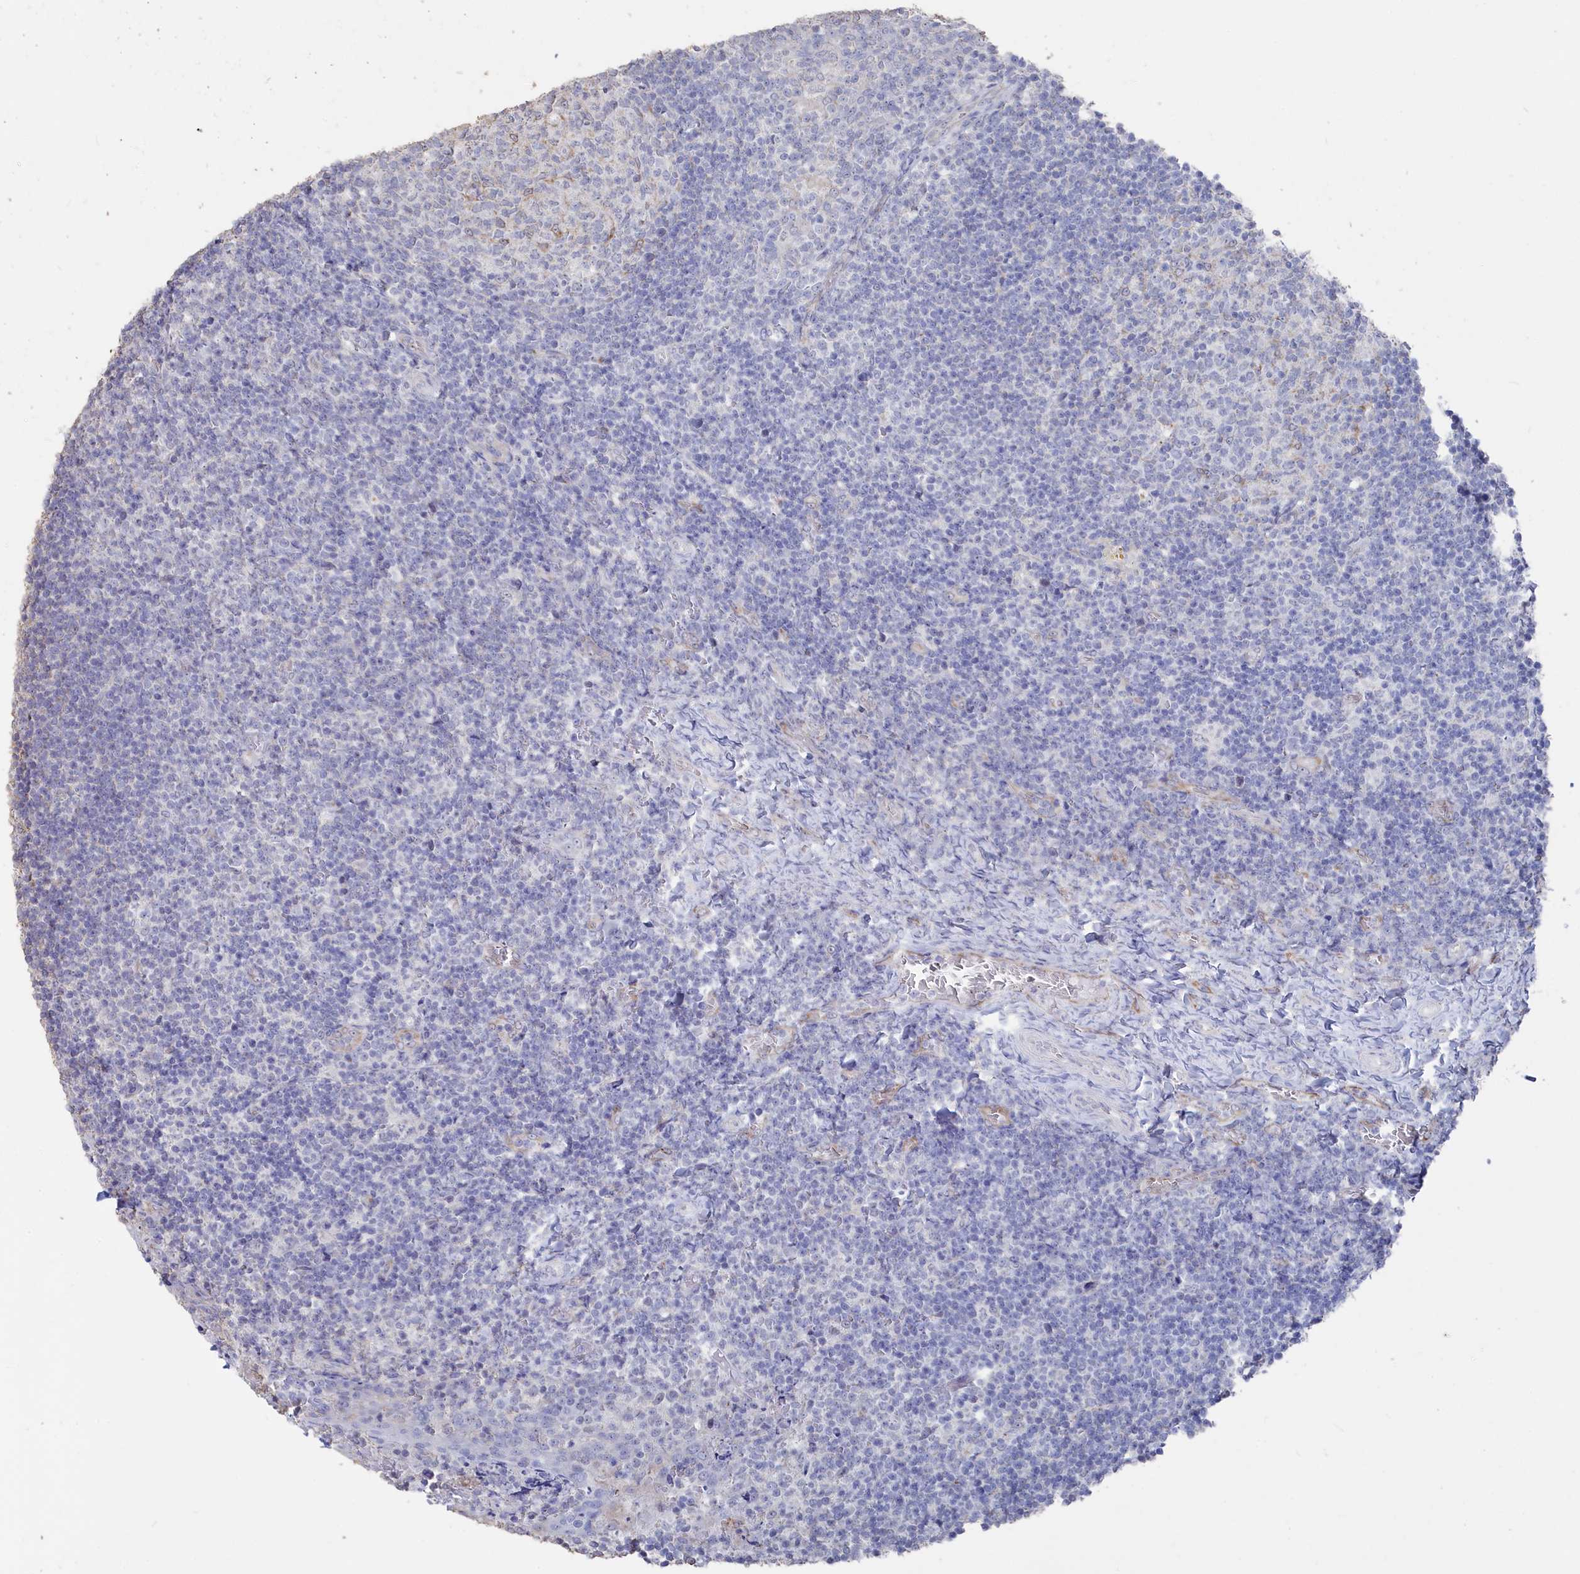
{"staining": {"intensity": "negative", "quantity": "none", "location": "none"}, "tissue": "tonsil", "cell_type": "Germinal center cells", "image_type": "normal", "snomed": [{"axis": "morphology", "description": "Normal tissue, NOS"}, {"axis": "topography", "description": "Tonsil"}], "caption": "Germinal center cells show no significant protein expression in benign tonsil. (Stains: DAB (3,3'-diaminobenzidine) IHC with hematoxylin counter stain, Microscopy: brightfield microscopy at high magnification).", "gene": "SEMG2", "patient": {"sex": "female", "age": 10}}